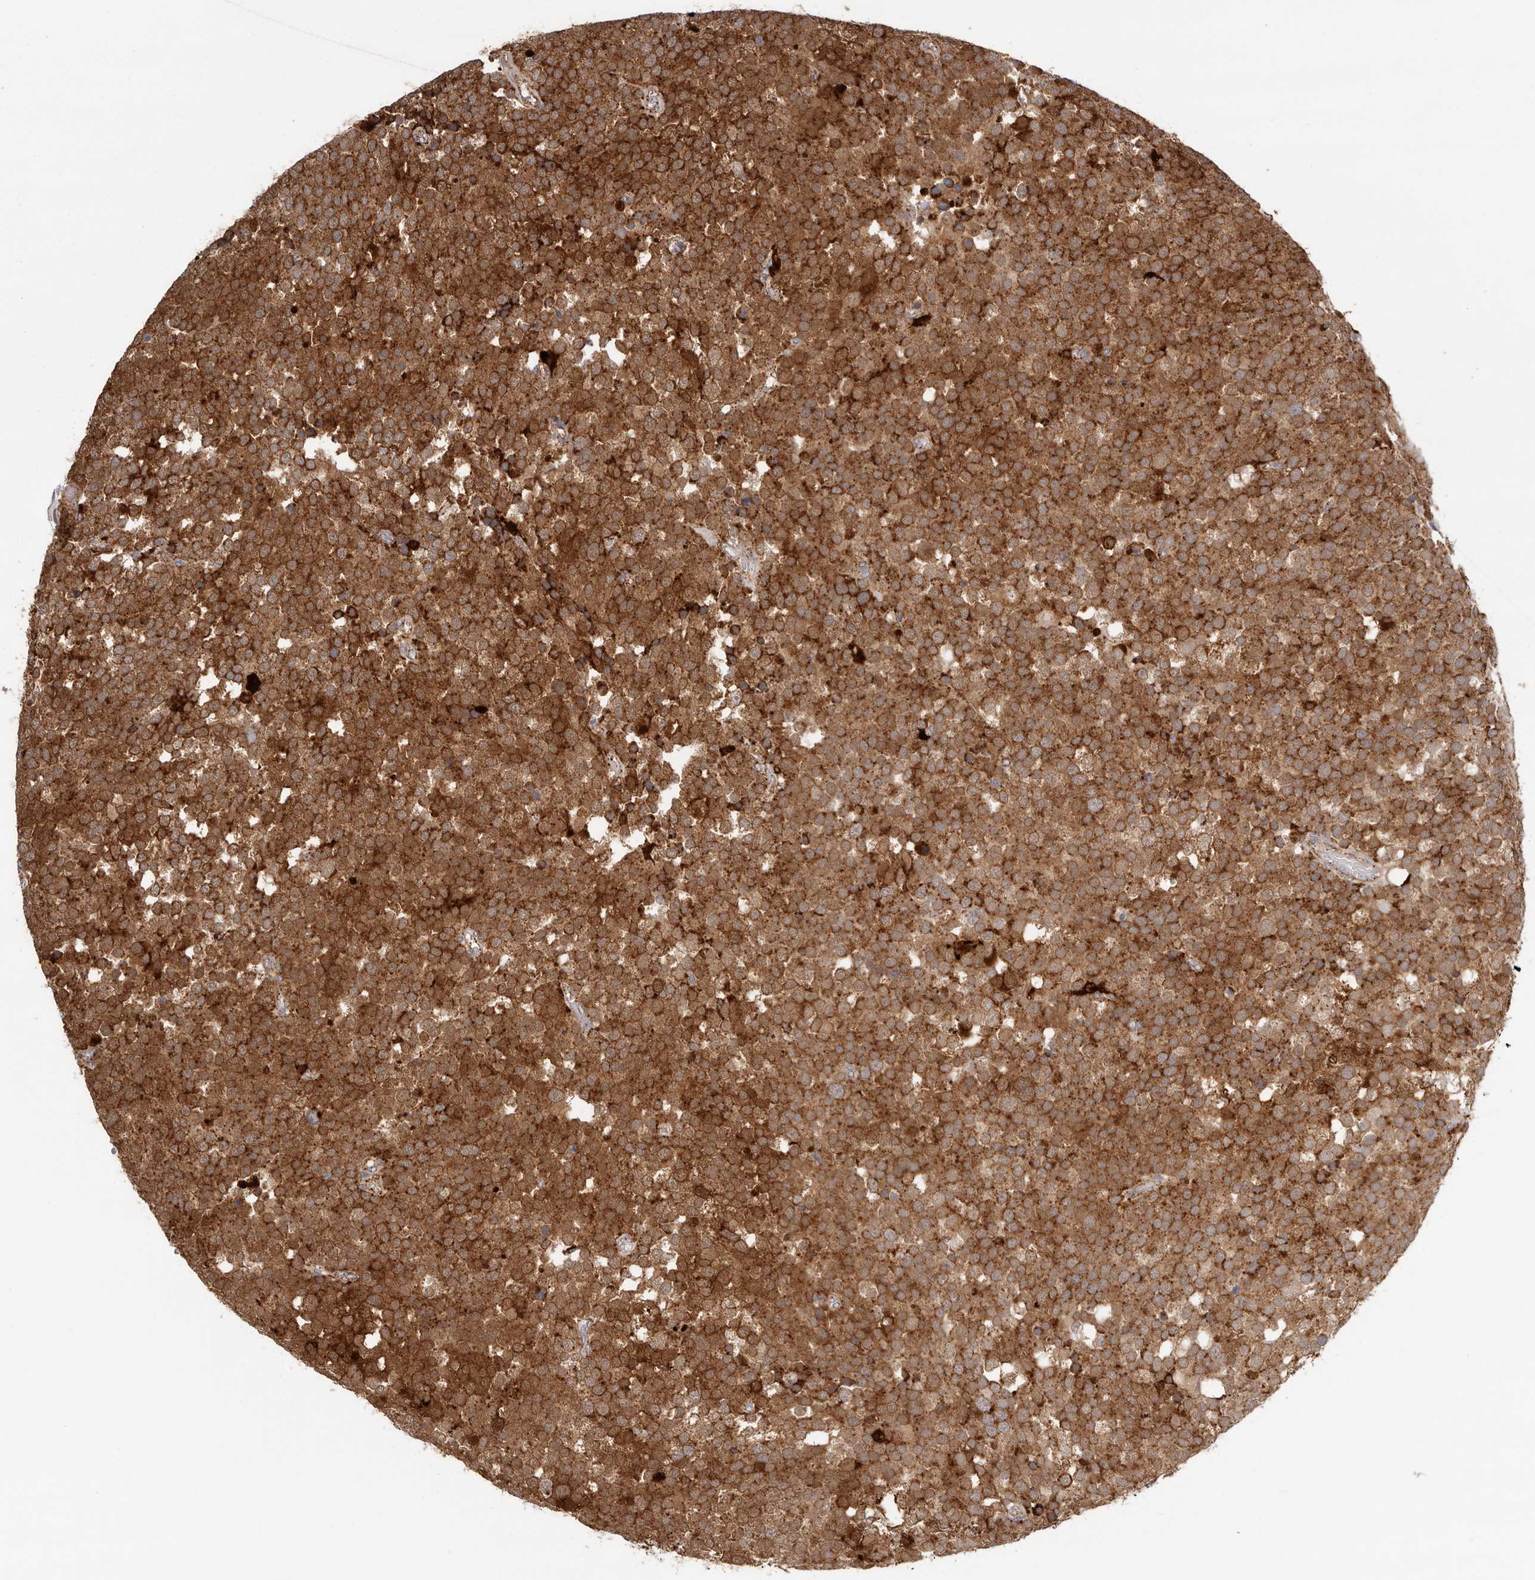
{"staining": {"intensity": "strong", "quantity": ">75%", "location": "cytoplasmic/membranous"}, "tissue": "testis cancer", "cell_type": "Tumor cells", "image_type": "cancer", "snomed": [{"axis": "morphology", "description": "Seminoma, NOS"}, {"axis": "topography", "description": "Testis"}], "caption": "This is an image of immunohistochemistry (IHC) staining of seminoma (testis), which shows strong staining in the cytoplasmic/membranous of tumor cells.", "gene": "GRN", "patient": {"sex": "male", "age": 71}}